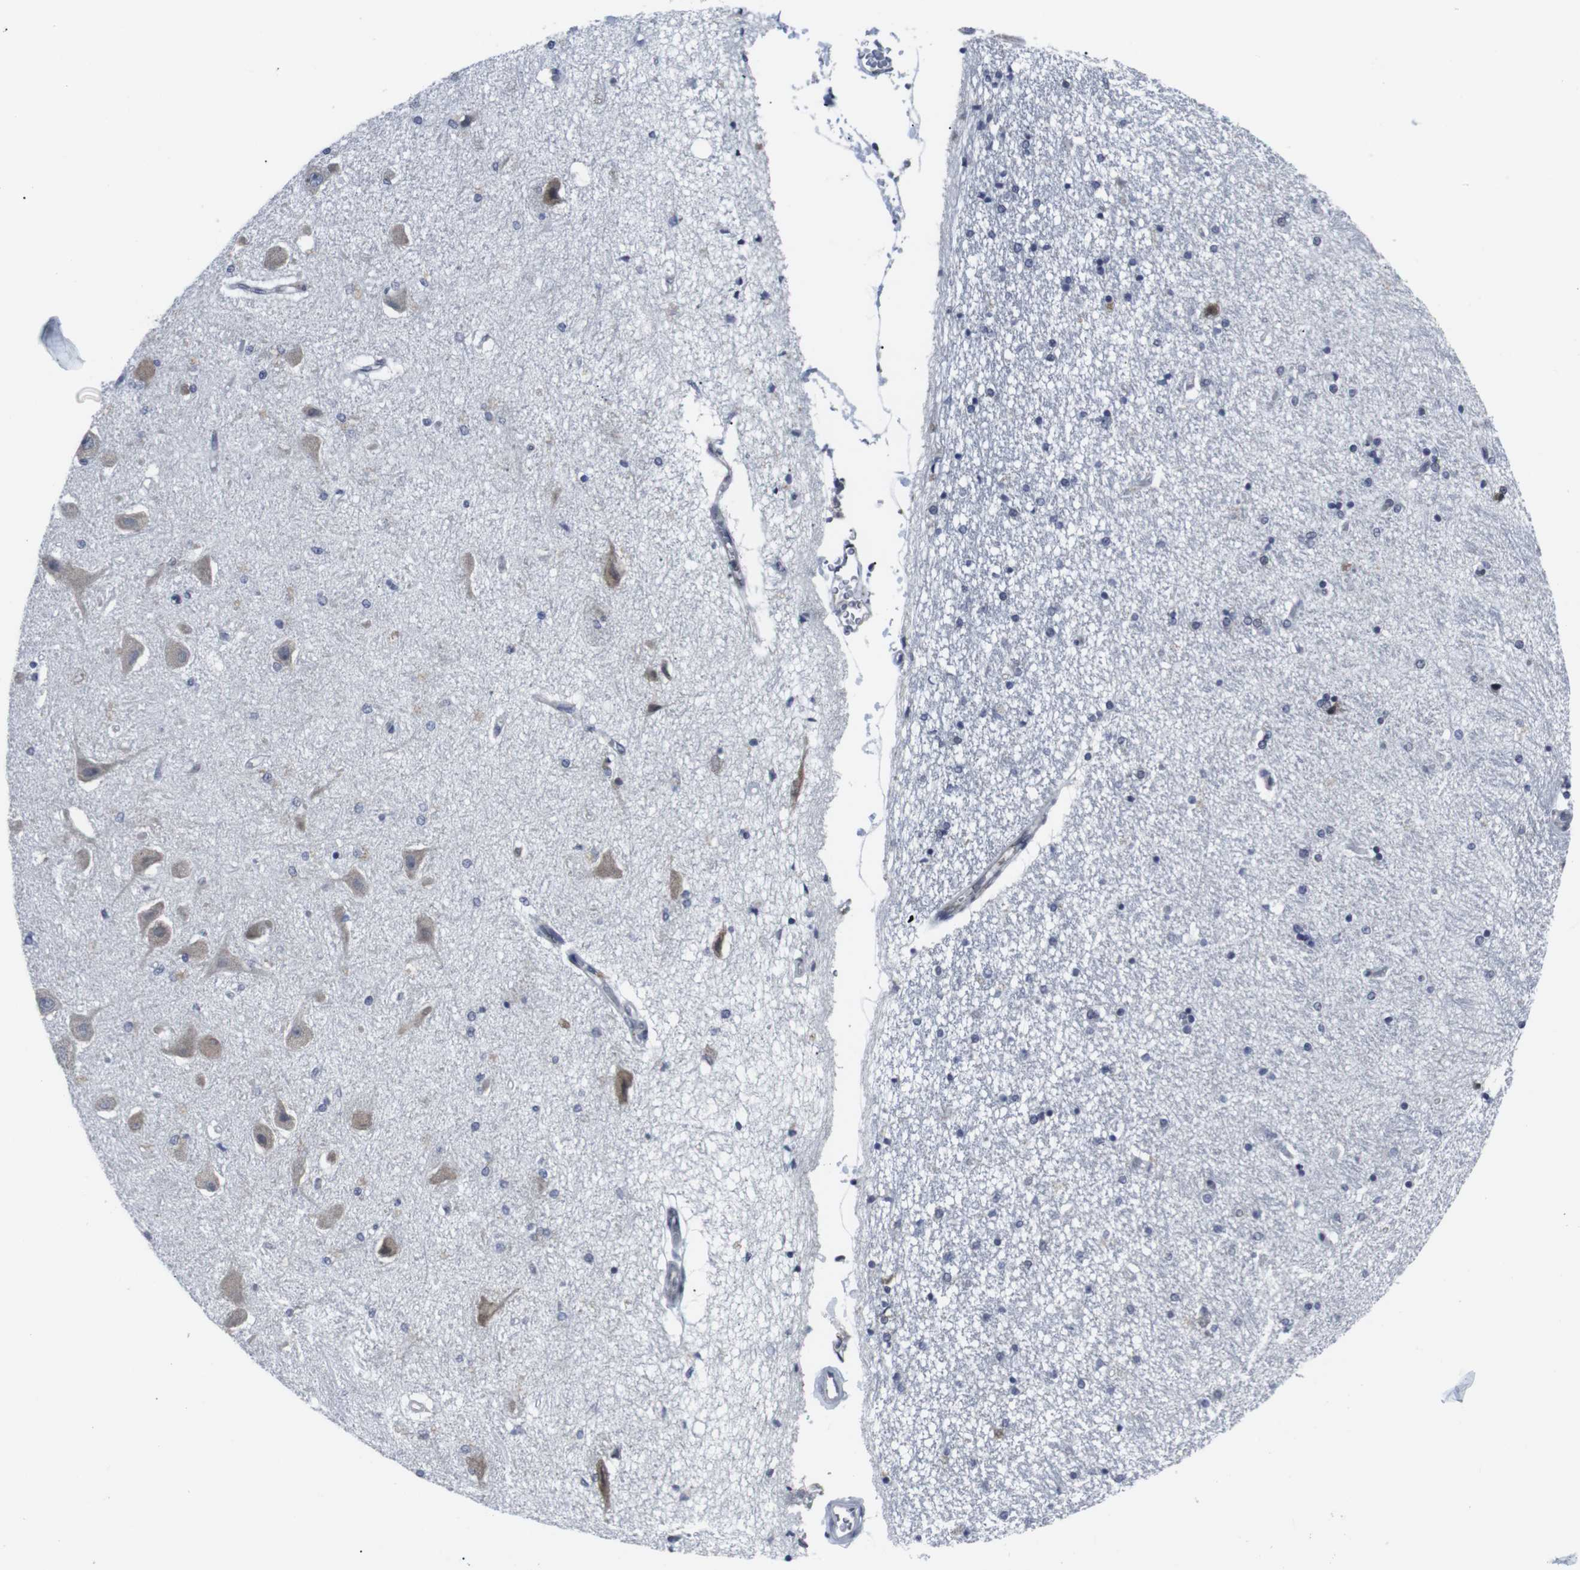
{"staining": {"intensity": "moderate", "quantity": "<25%", "location": "cytoplasmic/membranous"}, "tissue": "hippocampus", "cell_type": "Glial cells", "image_type": "normal", "snomed": [{"axis": "morphology", "description": "Normal tissue, NOS"}, {"axis": "topography", "description": "Hippocampus"}], "caption": "Glial cells show low levels of moderate cytoplasmic/membranous positivity in approximately <25% of cells in benign hippocampus.", "gene": "GEMIN2", "patient": {"sex": "female", "age": 54}}